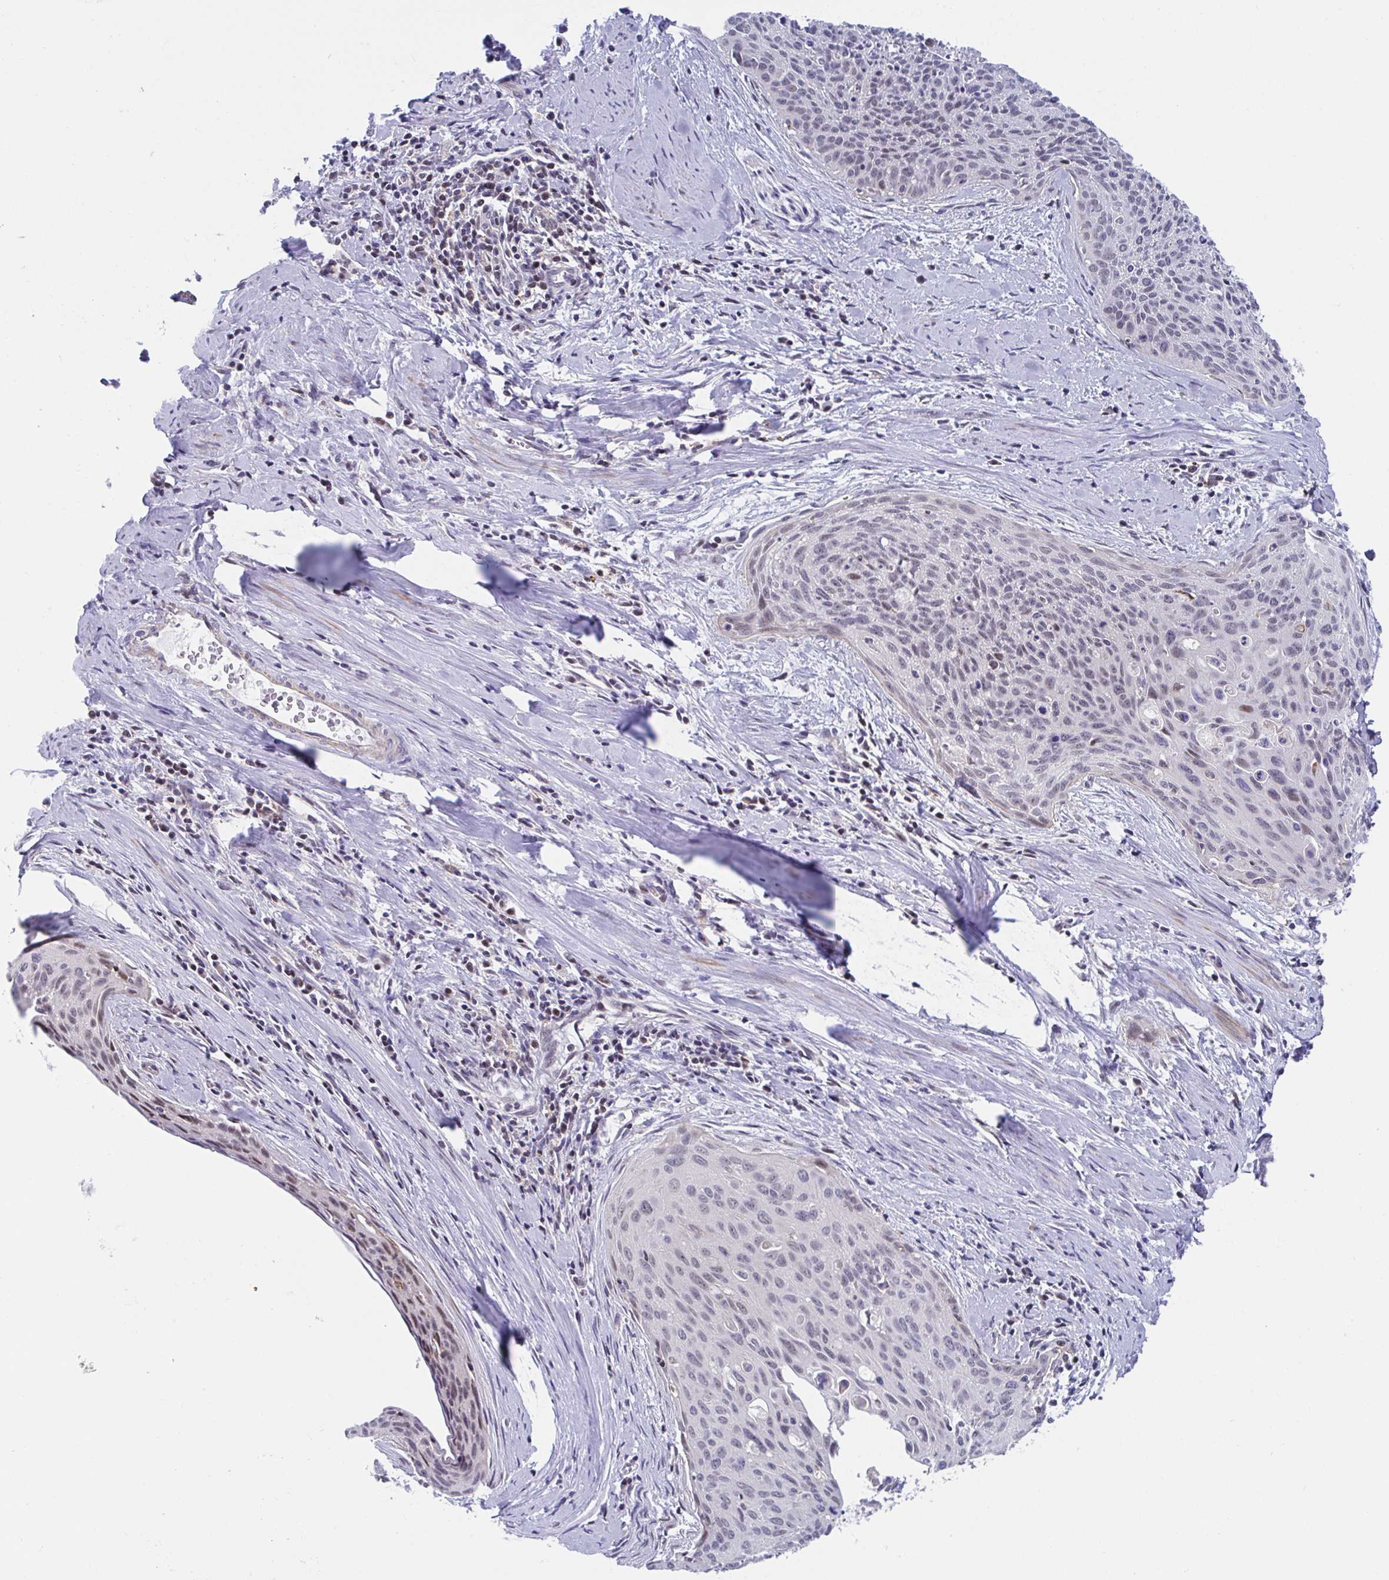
{"staining": {"intensity": "weak", "quantity": "<25%", "location": "nuclear"}, "tissue": "cervical cancer", "cell_type": "Tumor cells", "image_type": "cancer", "snomed": [{"axis": "morphology", "description": "Squamous cell carcinoma, NOS"}, {"axis": "topography", "description": "Cervix"}], "caption": "Immunohistochemical staining of cervical cancer exhibits no significant positivity in tumor cells.", "gene": "WDR72", "patient": {"sex": "female", "age": 55}}